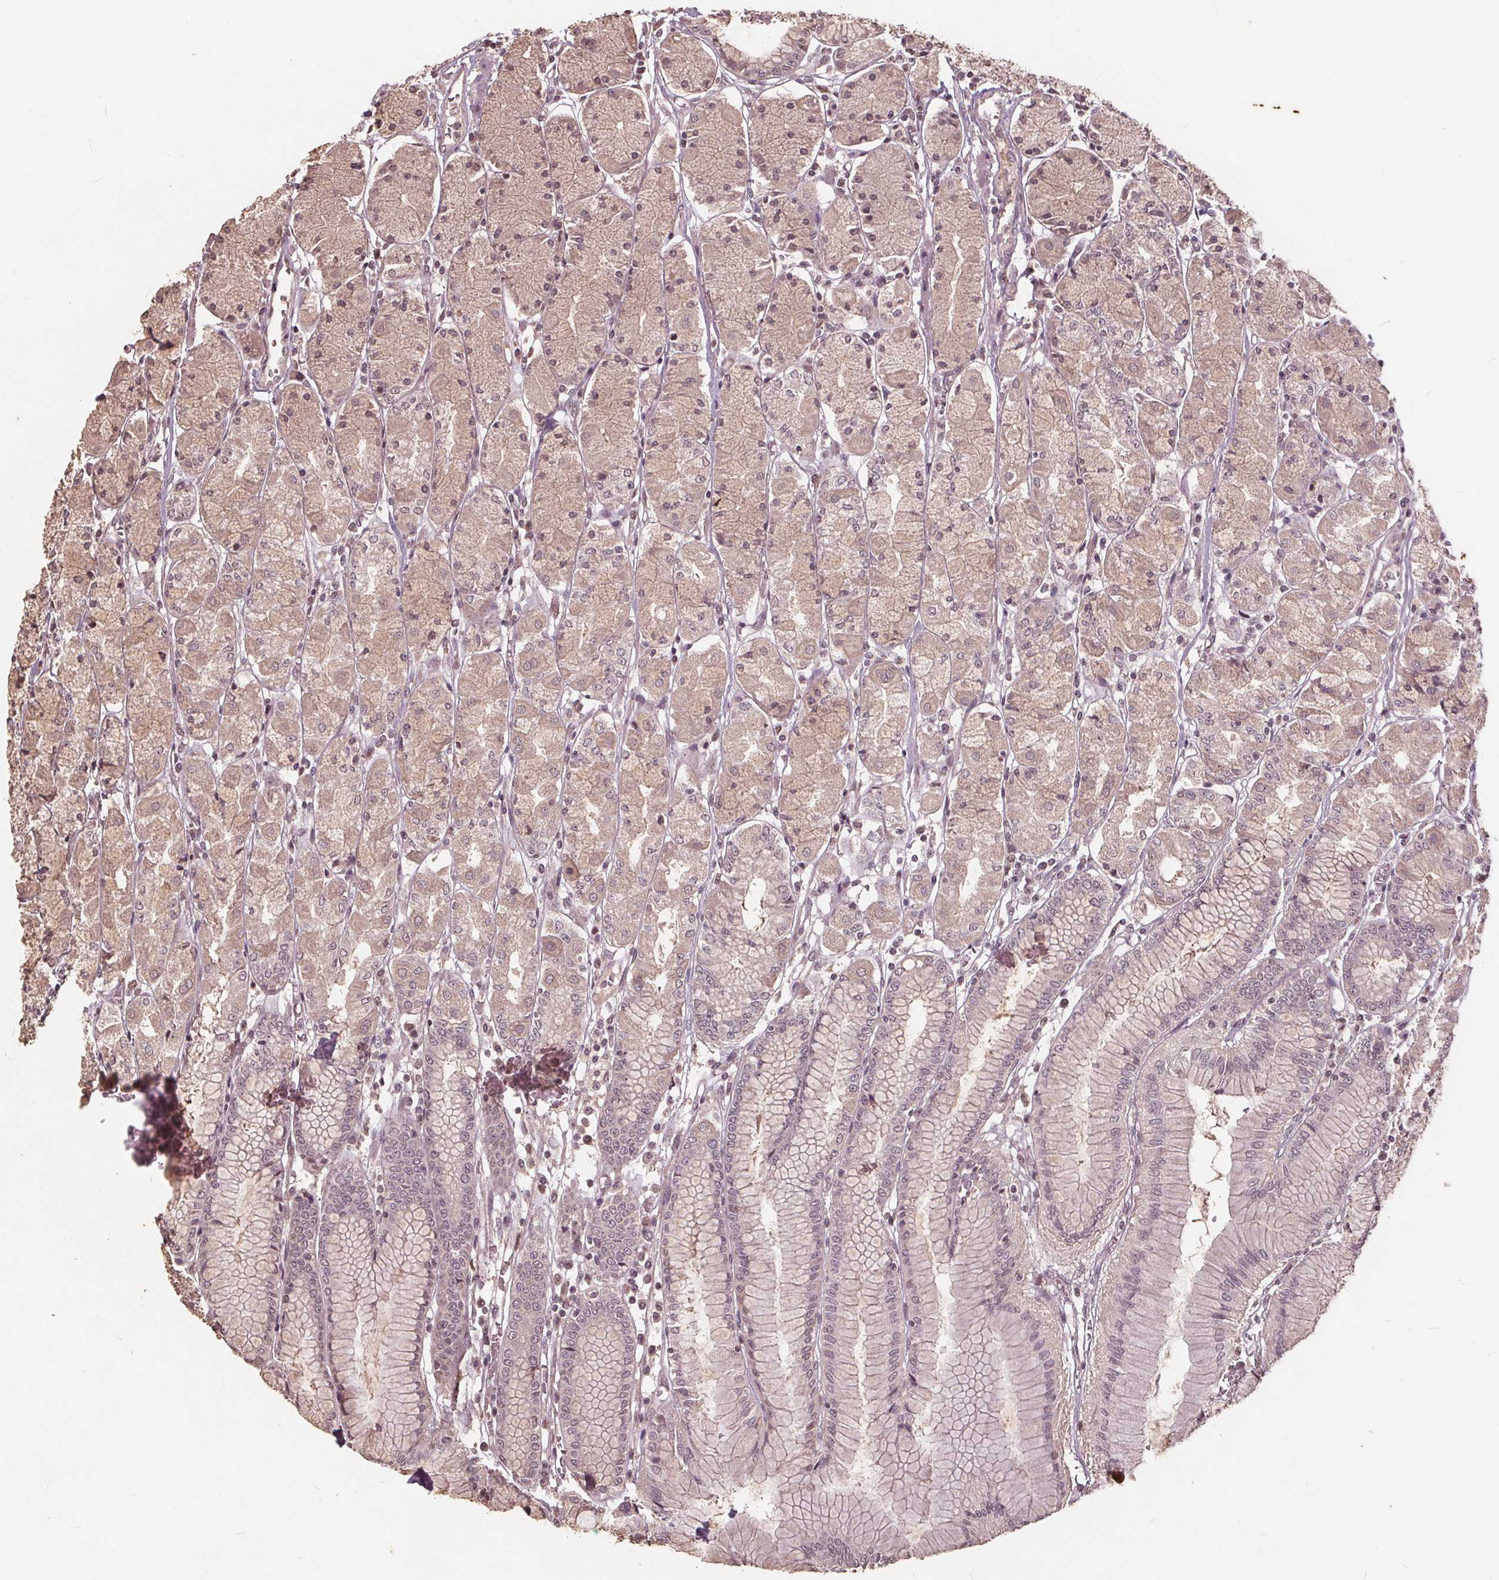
{"staining": {"intensity": "weak", "quantity": ">75%", "location": "cytoplasmic/membranous,nuclear"}, "tissue": "stomach", "cell_type": "Glandular cells", "image_type": "normal", "snomed": [{"axis": "morphology", "description": "Normal tissue, NOS"}, {"axis": "topography", "description": "Stomach, upper"}], "caption": "High-magnification brightfield microscopy of benign stomach stained with DAB (brown) and counterstained with hematoxylin (blue). glandular cells exhibit weak cytoplasmic/membranous,nuclear staining is seen in about>75% of cells.", "gene": "DNMT3B", "patient": {"sex": "male", "age": 69}}